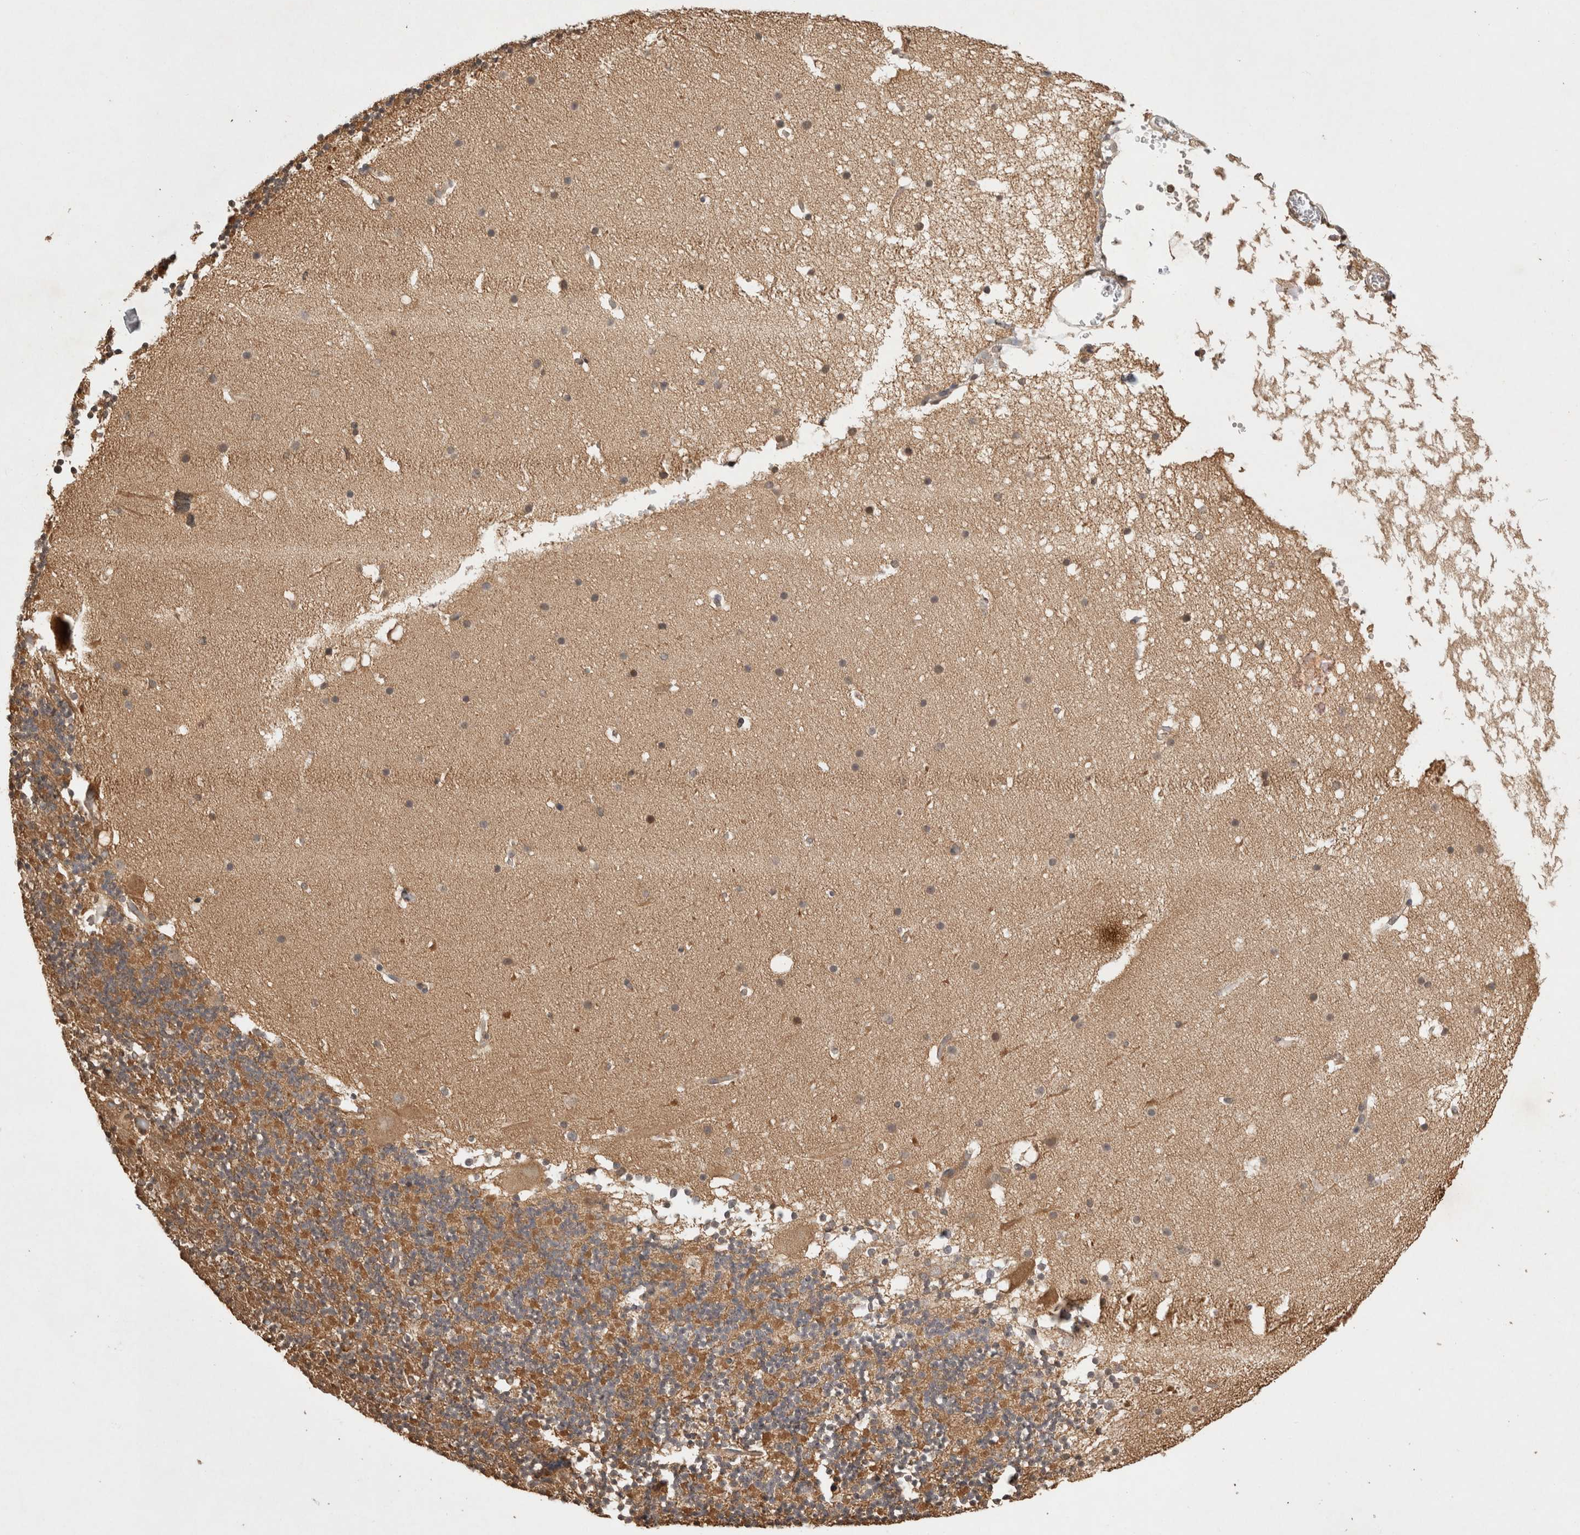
{"staining": {"intensity": "moderate", "quantity": ">75%", "location": "cytoplasmic/membranous"}, "tissue": "cerebellum", "cell_type": "Cells in granular layer", "image_type": "normal", "snomed": [{"axis": "morphology", "description": "Normal tissue, NOS"}, {"axis": "topography", "description": "Cerebellum"}], "caption": "The photomicrograph shows a brown stain indicating the presence of a protein in the cytoplasmic/membranous of cells in granular layer in cerebellum. (DAB (3,3'-diaminobenzidine) = brown stain, brightfield microscopy at high magnification).", "gene": "PRMT3", "patient": {"sex": "male", "age": 57}}